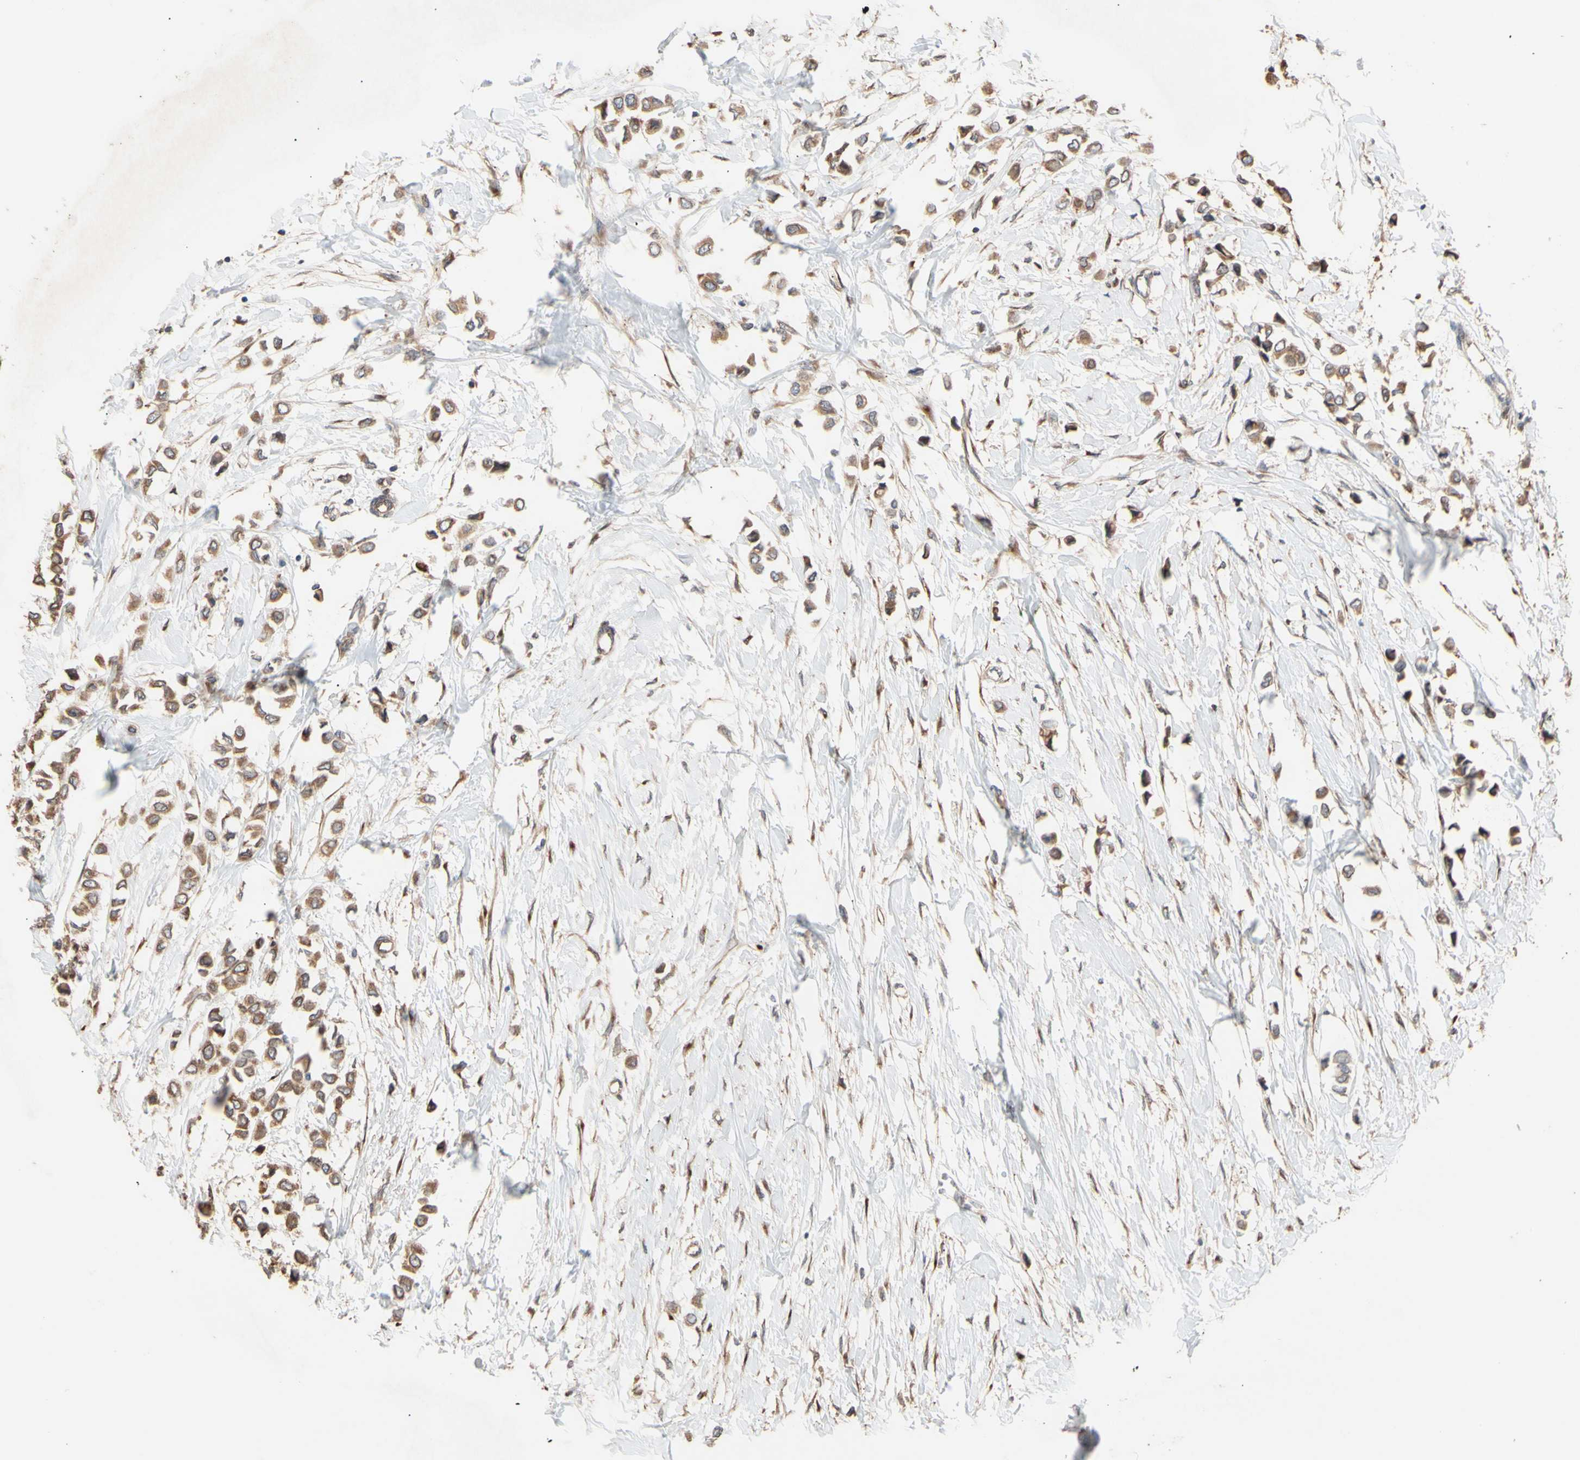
{"staining": {"intensity": "moderate", "quantity": ">75%", "location": "cytoplasmic/membranous"}, "tissue": "breast cancer", "cell_type": "Tumor cells", "image_type": "cancer", "snomed": [{"axis": "morphology", "description": "Lobular carcinoma"}, {"axis": "topography", "description": "Breast"}], "caption": "A micrograph showing moderate cytoplasmic/membranous staining in about >75% of tumor cells in breast cancer (lobular carcinoma), as visualized by brown immunohistochemical staining.", "gene": "NECTIN3", "patient": {"sex": "female", "age": 51}}